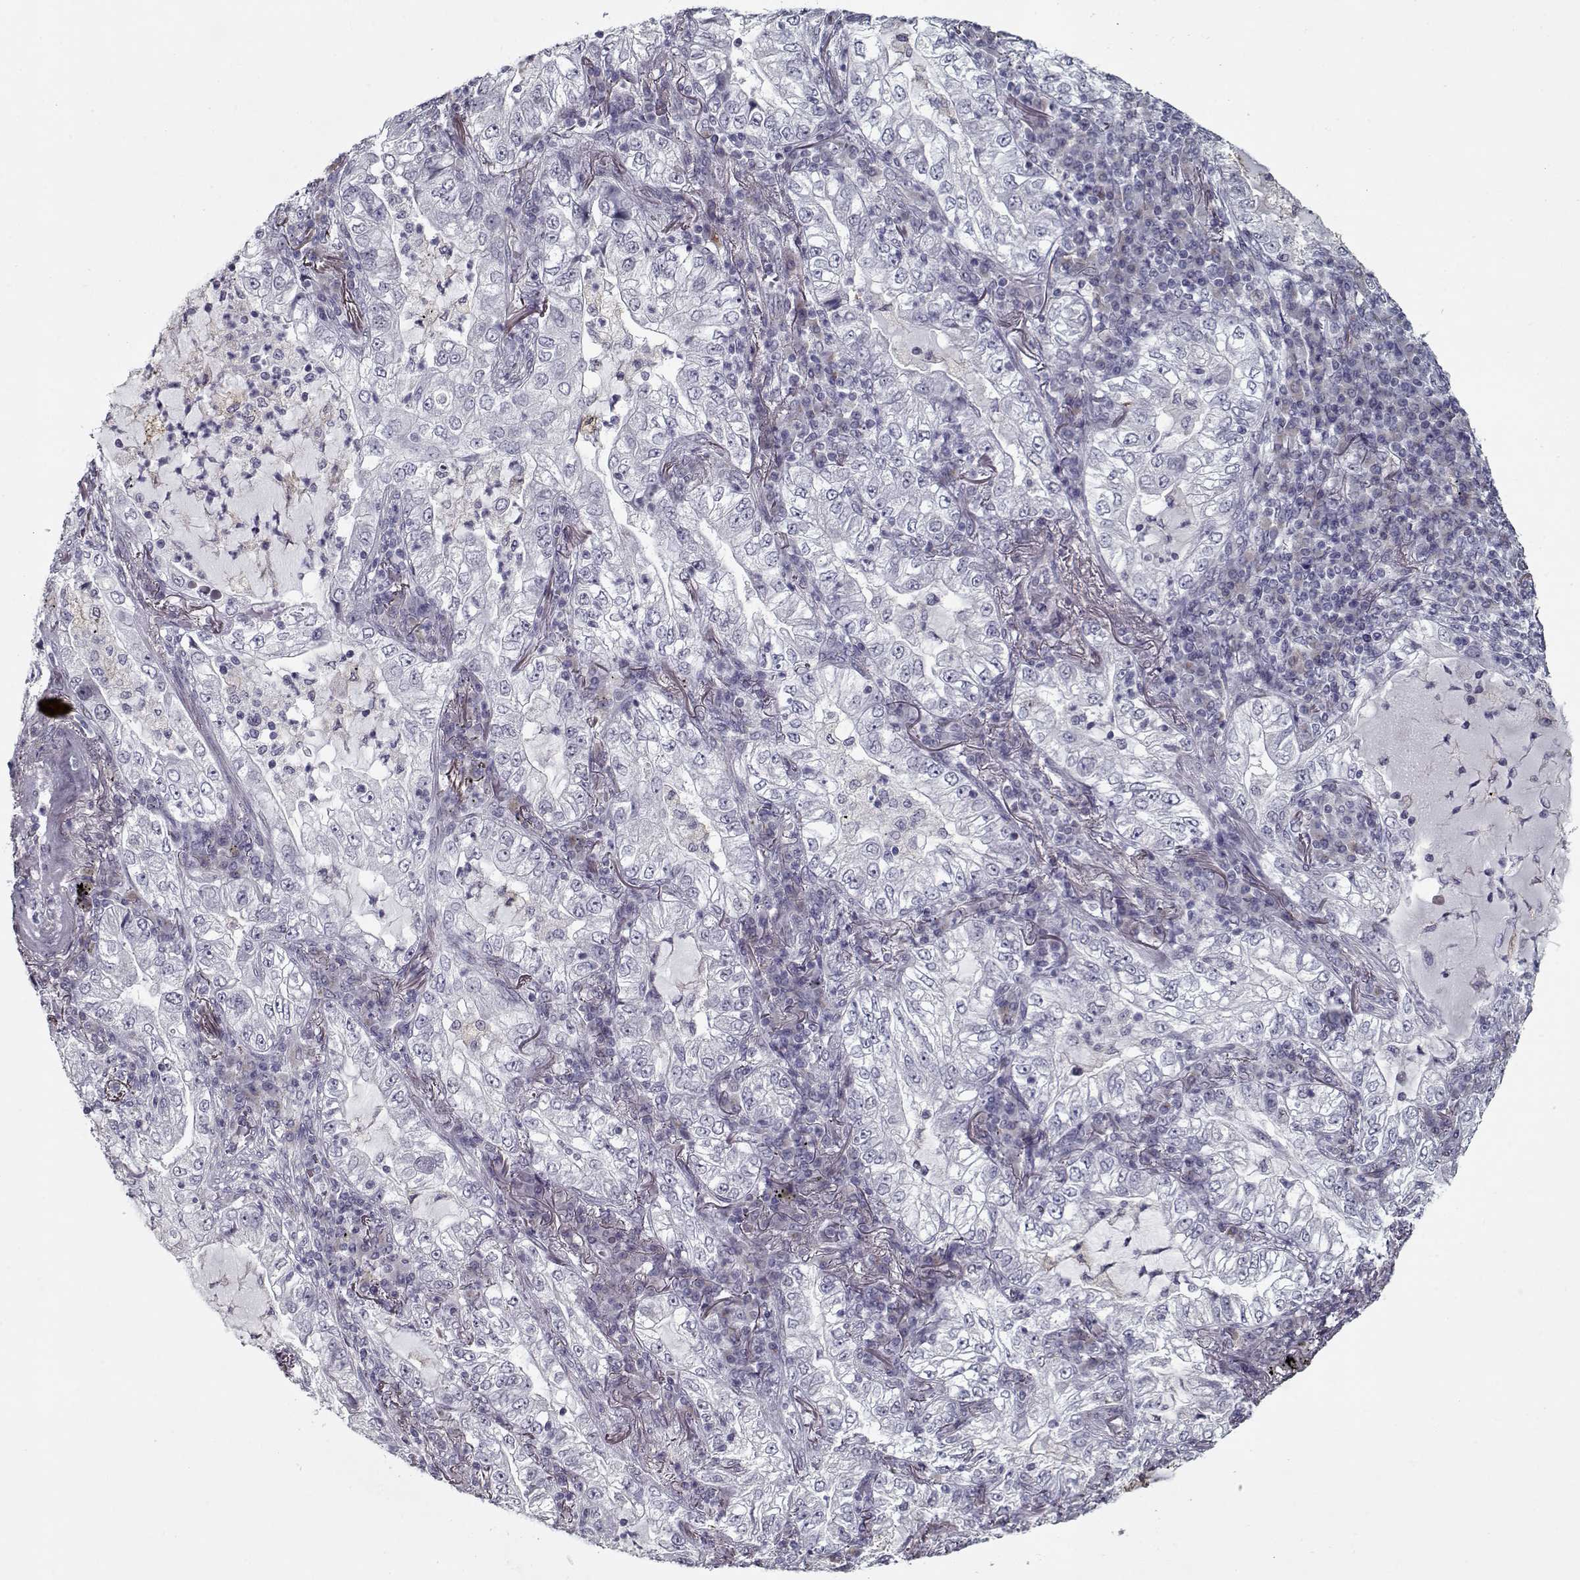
{"staining": {"intensity": "negative", "quantity": "none", "location": "none"}, "tissue": "lung cancer", "cell_type": "Tumor cells", "image_type": "cancer", "snomed": [{"axis": "morphology", "description": "Adenocarcinoma, NOS"}, {"axis": "topography", "description": "Lung"}], "caption": "An immunohistochemistry micrograph of lung cancer is shown. There is no staining in tumor cells of lung cancer.", "gene": "SEC16B", "patient": {"sex": "female", "age": 73}}